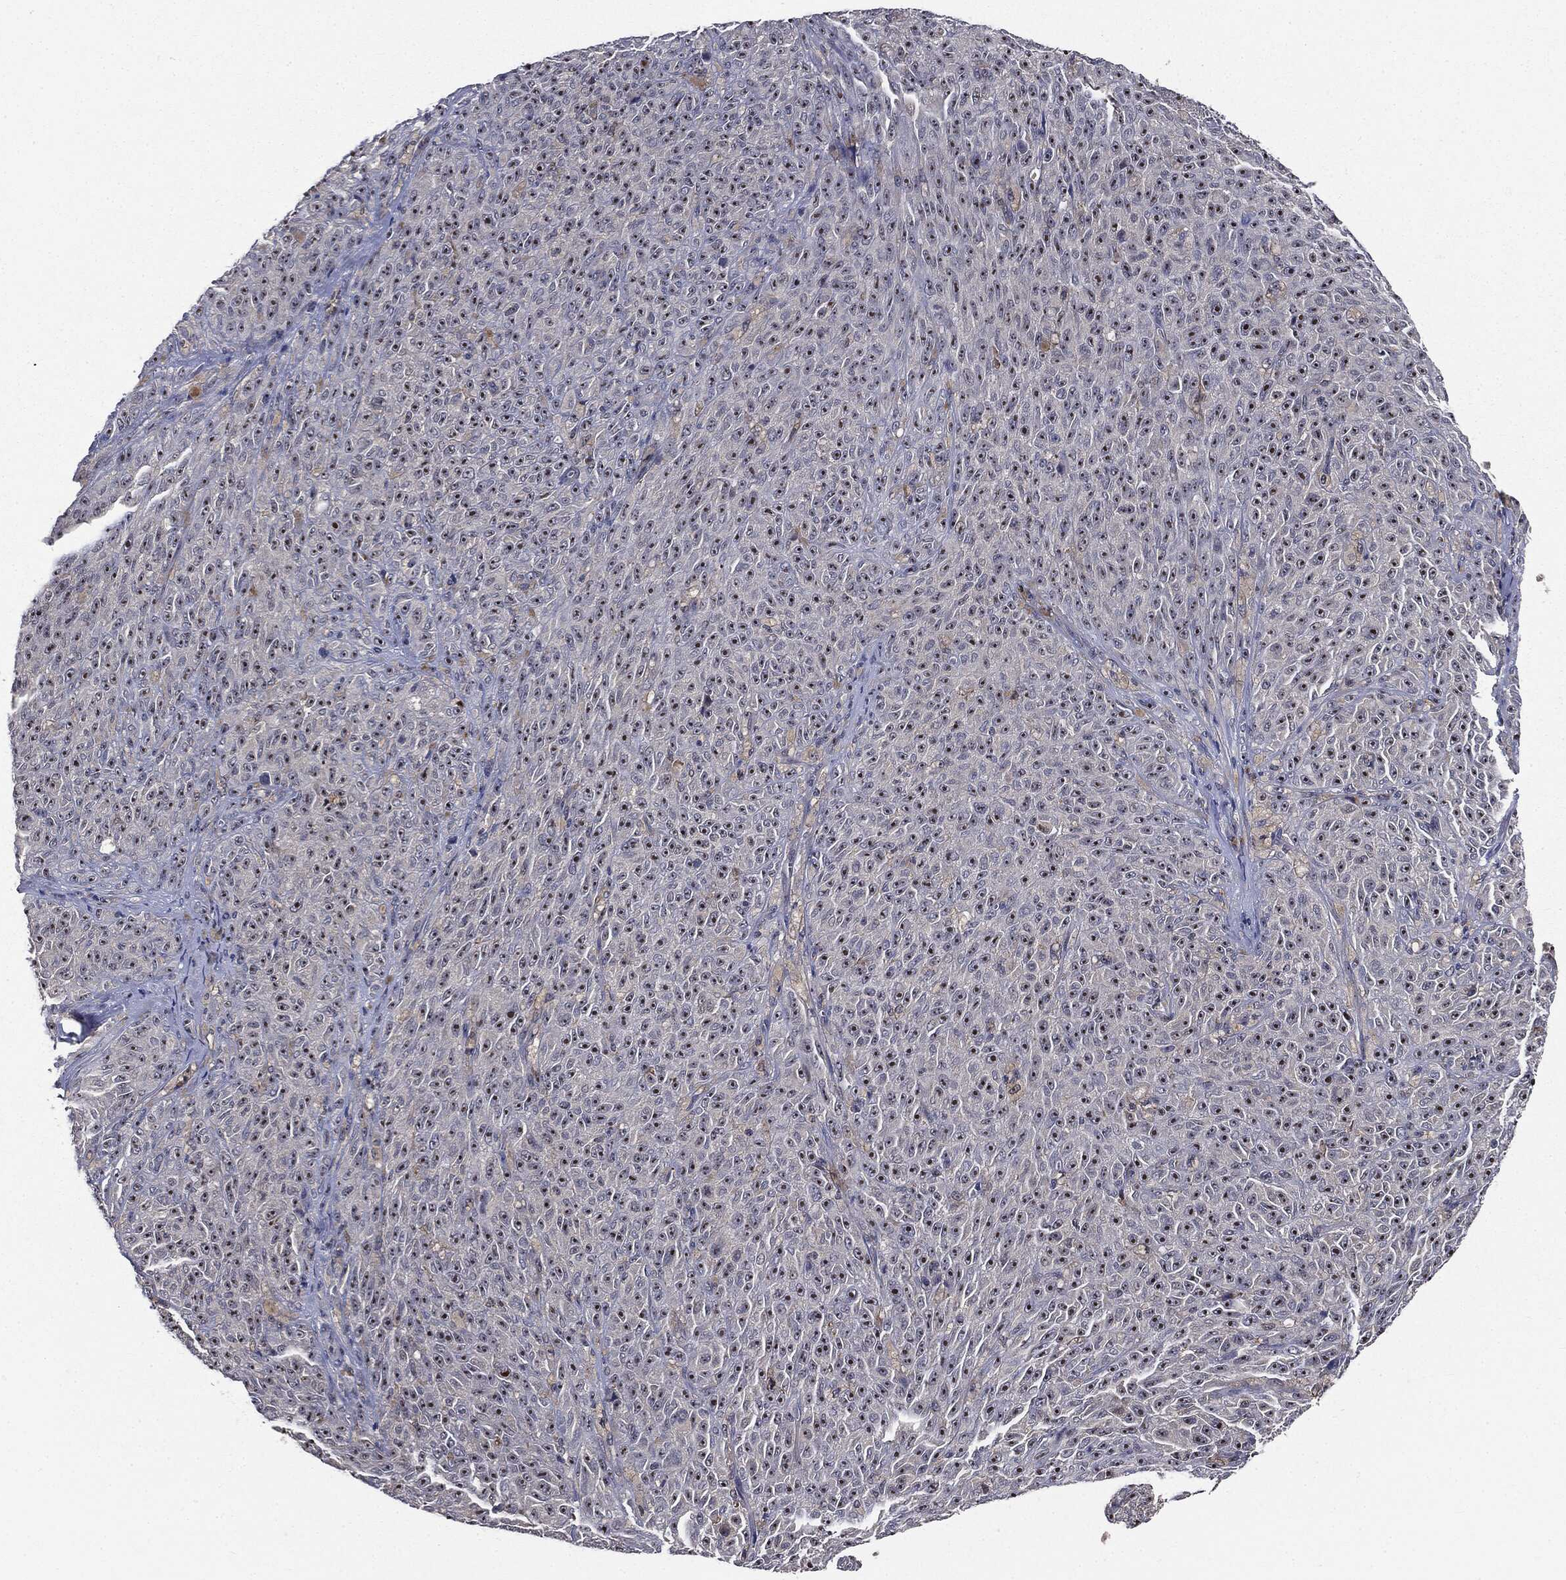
{"staining": {"intensity": "strong", "quantity": ">75%", "location": "nuclear"}, "tissue": "melanoma", "cell_type": "Tumor cells", "image_type": "cancer", "snomed": [{"axis": "morphology", "description": "Malignant melanoma, NOS"}, {"axis": "topography", "description": "Skin"}], "caption": "Melanoma tissue exhibits strong nuclear expression in approximately >75% of tumor cells Nuclei are stained in blue.", "gene": "TRMT1L", "patient": {"sex": "female", "age": 82}}